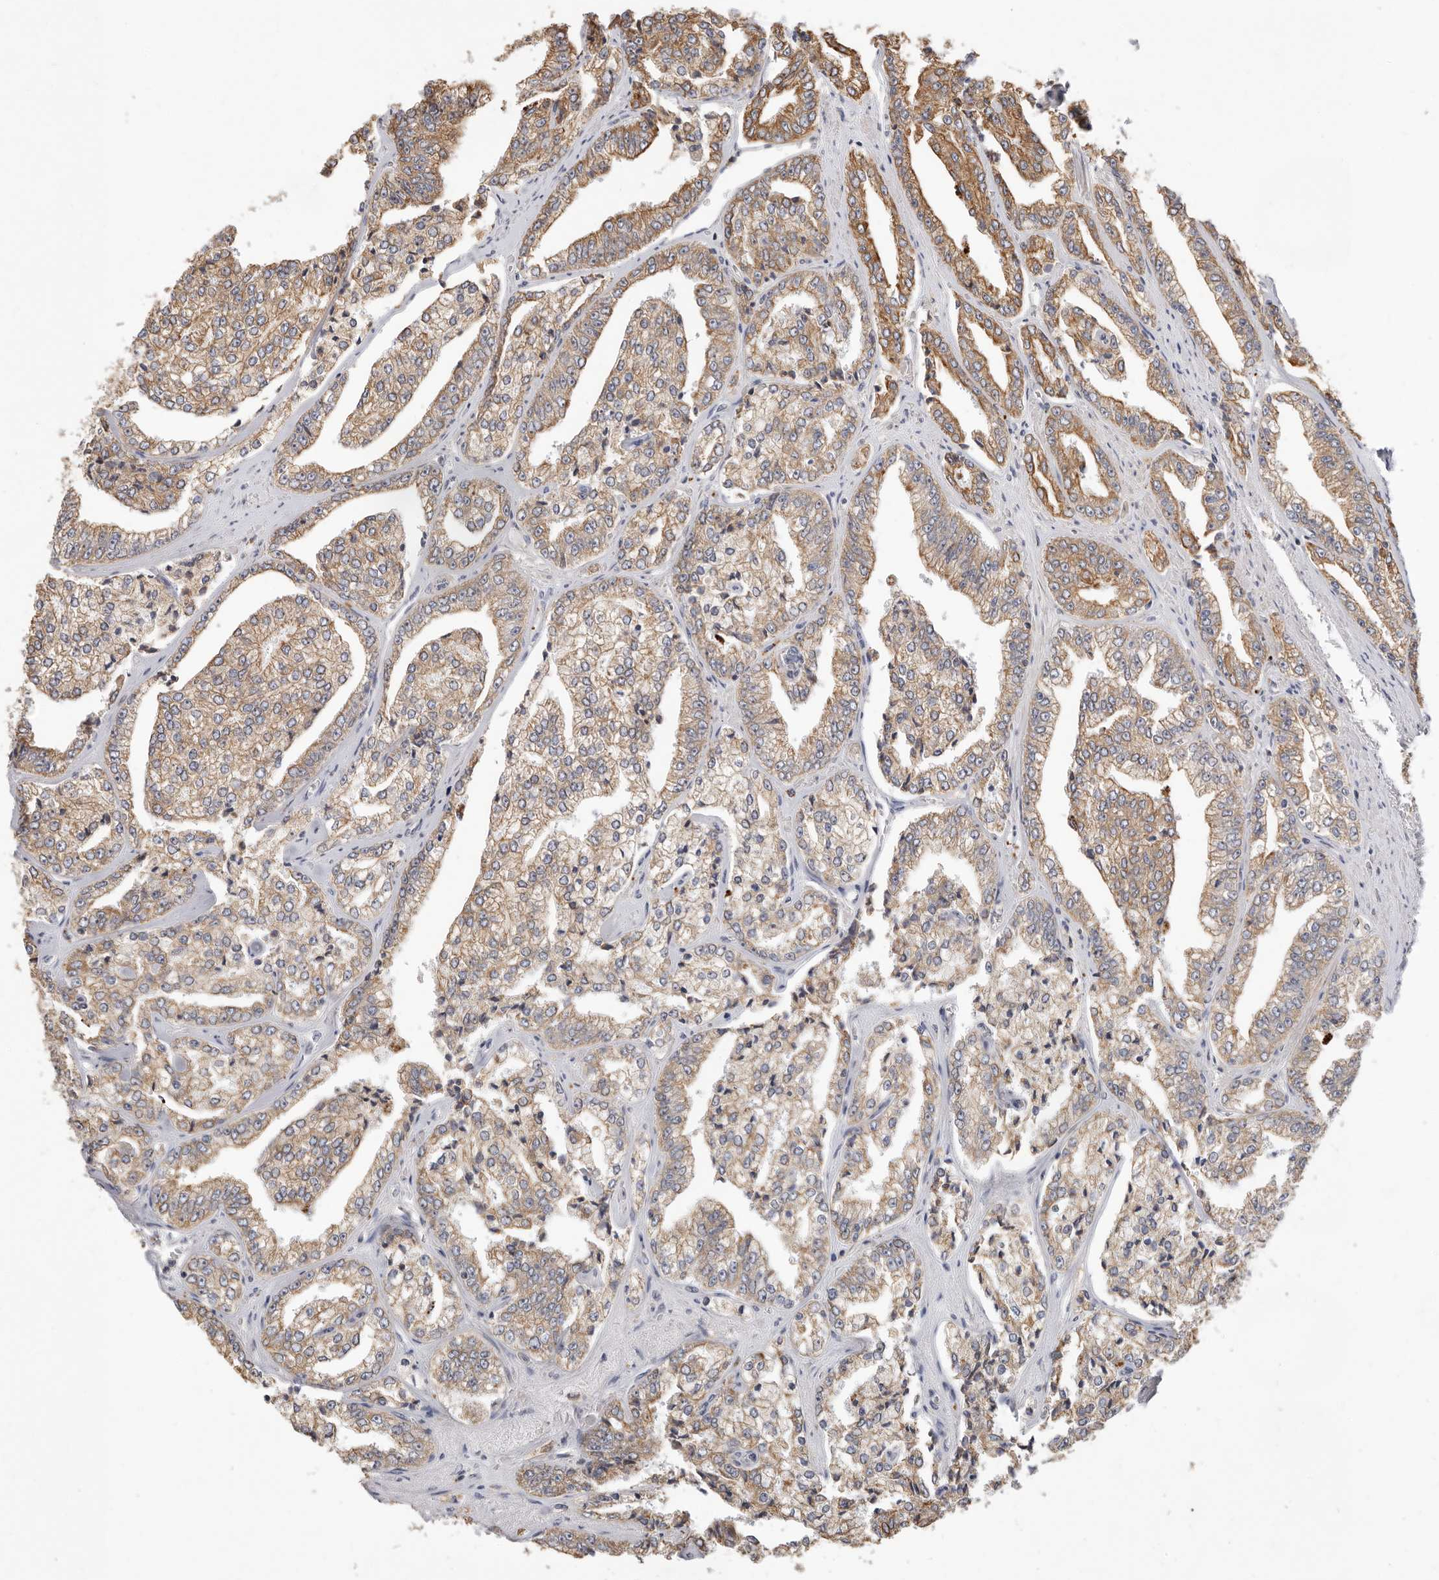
{"staining": {"intensity": "moderate", "quantity": ">75%", "location": "cytoplasmic/membranous"}, "tissue": "prostate cancer", "cell_type": "Tumor cells", "image_type": "cancer", "snomed": [{"axis": "morphology", "description": "Adenocarcinoma, High grade"}, {"axis": "topography", "description": "Prostate"}], "caption": "Tumor cells display medium levels of moderate cytoplasmic/membranous expression in about >75% of cells in human prostate cancer (high-grade adenocarcinoma). The protein of interest is stained brown, and the nuclei are stained in blue (DAB IHC with brightfield microscopy, high magnification).", "gene": "USH1C", "patient": {"sex": "male", "age": 71}}